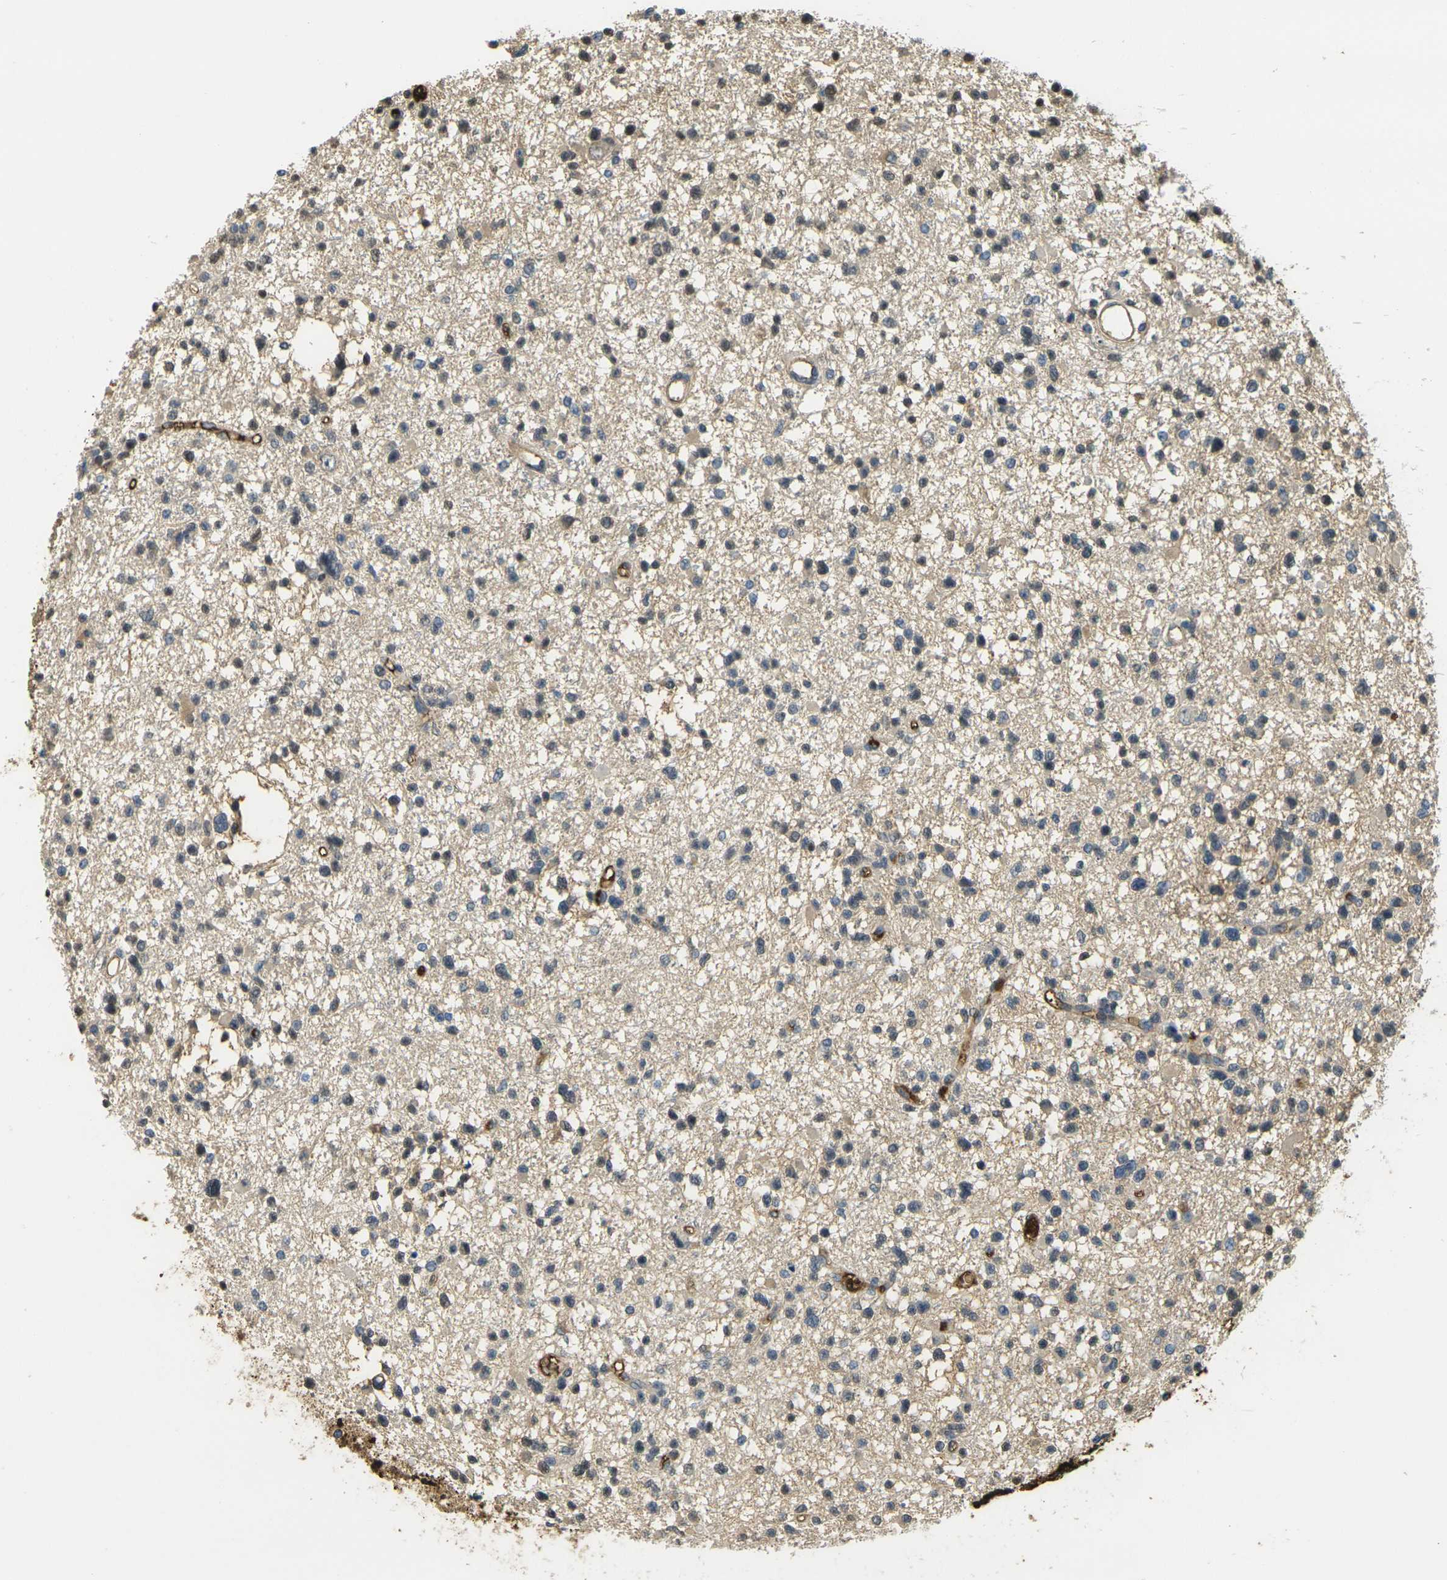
{"staining": {"intensity": "weak", "quantity": ">75%", "location": "cytoplasmic/membranous"}, "tissue": "glioma", "cell_type": "Tumor cells", "image_type": "cancer", "snomed": [{"axis": "morphology", "description": "Glioma, malignant, Low grade"}, {"axis": "topography", "description": "Brain"}], "caption": "A brown stain labels weak cytoplasmic/membranous expression of a protein in malignant glioma (low-grade) tumor cells. (brown staining indicates protein expression, while blue staining denotes nuclei).", "gene": "PLCD1", "patient": {"sex": "female", "age": 22}}